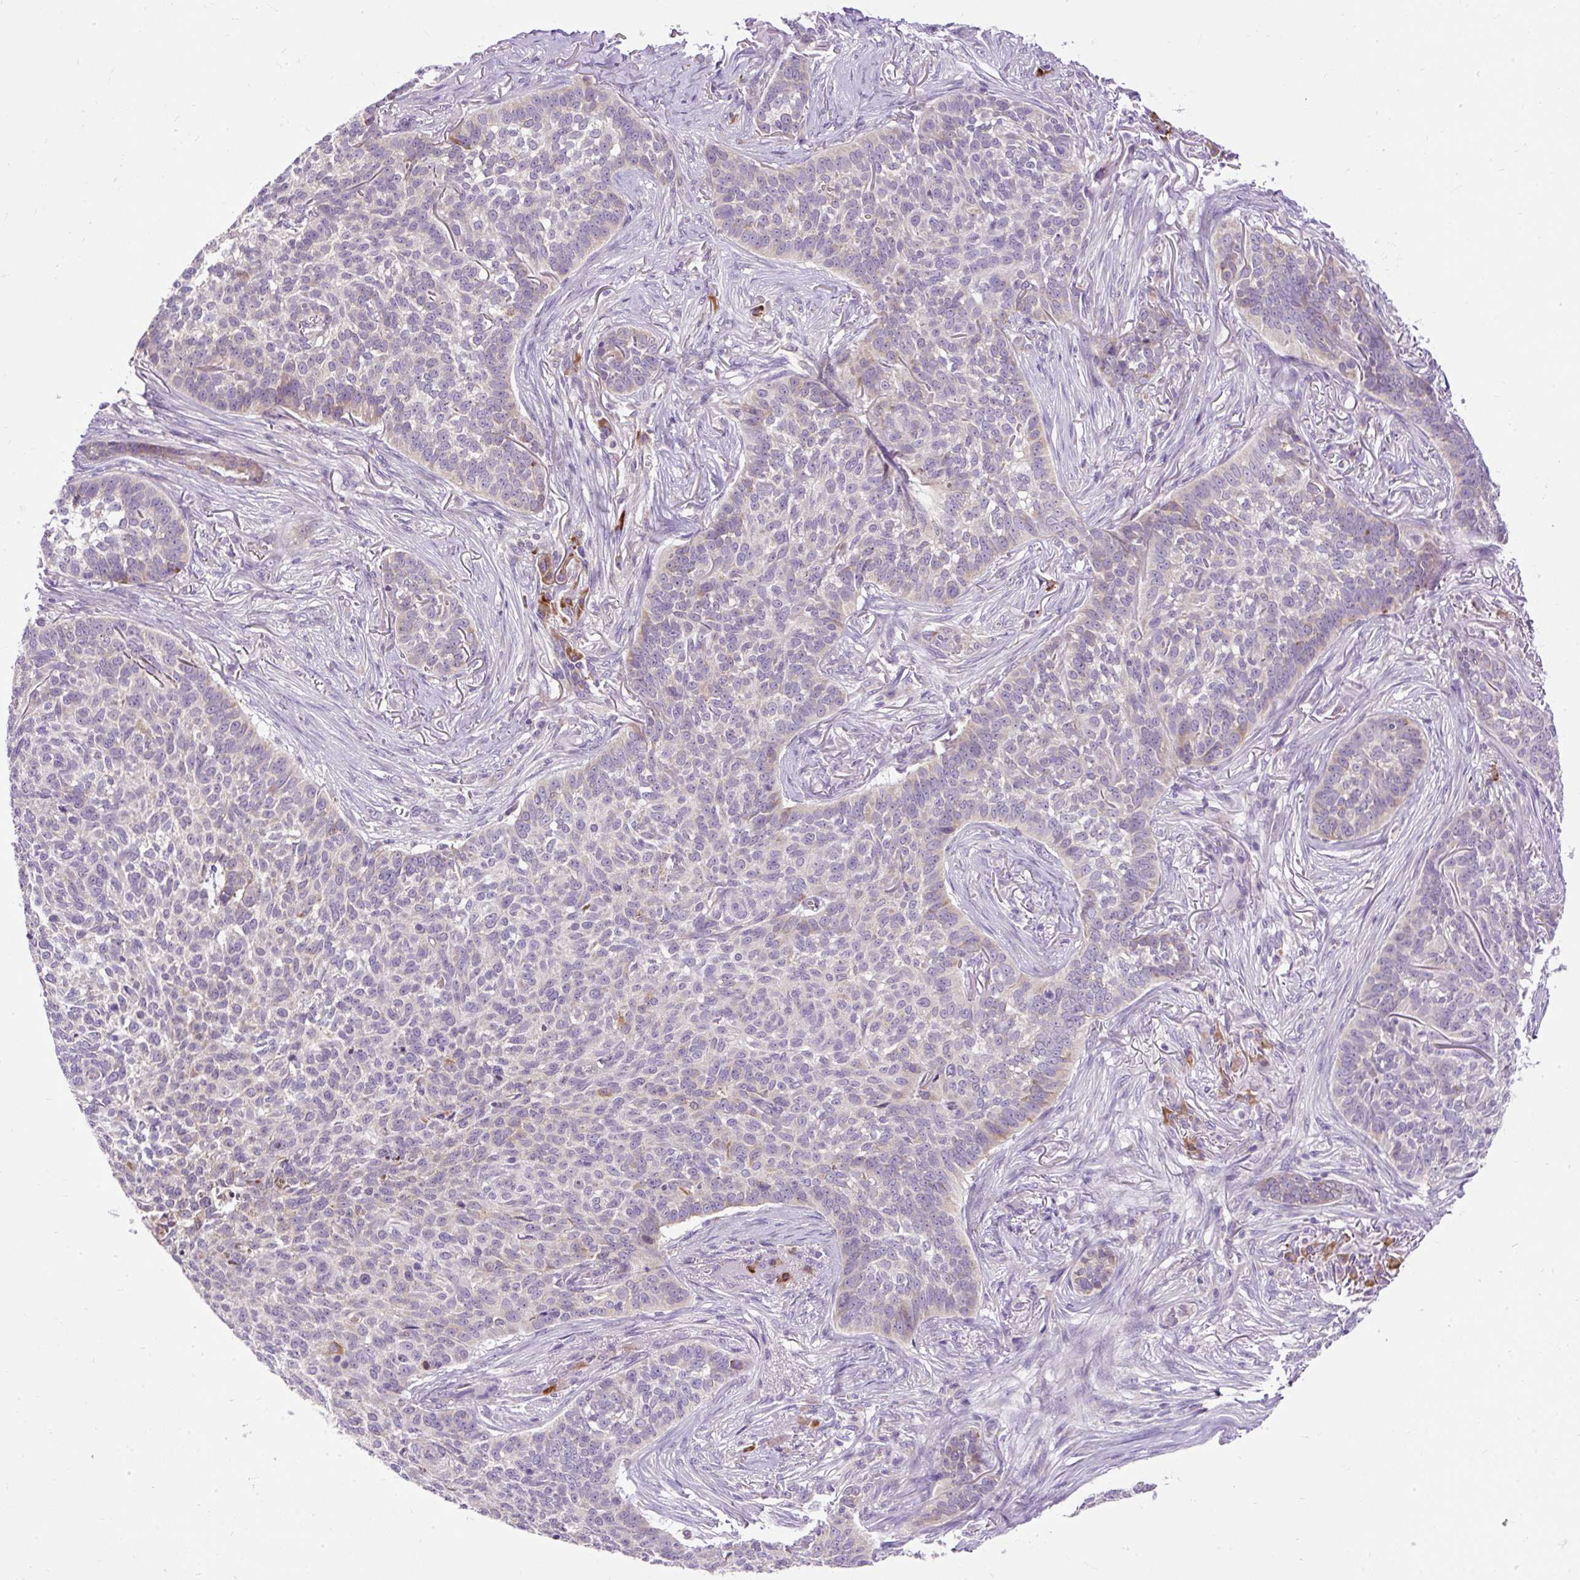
{"staining": {"intensity": "weak", "quantity": "<25%", "location": "cytoplasmic/membranous"}, "tissue": "skin cancer", "cell_type": "Tumor cells", "image_type": "cancer", "snomed": [{"axis": "morphology", "description": "Basal cell carcinoma"}, {"axis": "topography", "description": "Skin"}], "caption": "Skin basal cell carcinoma was stained to show a protein in brown. There is no significant staining in tumor cells.", "gene": "FMC1", "patient": {"sex": "male", "age": 85}}